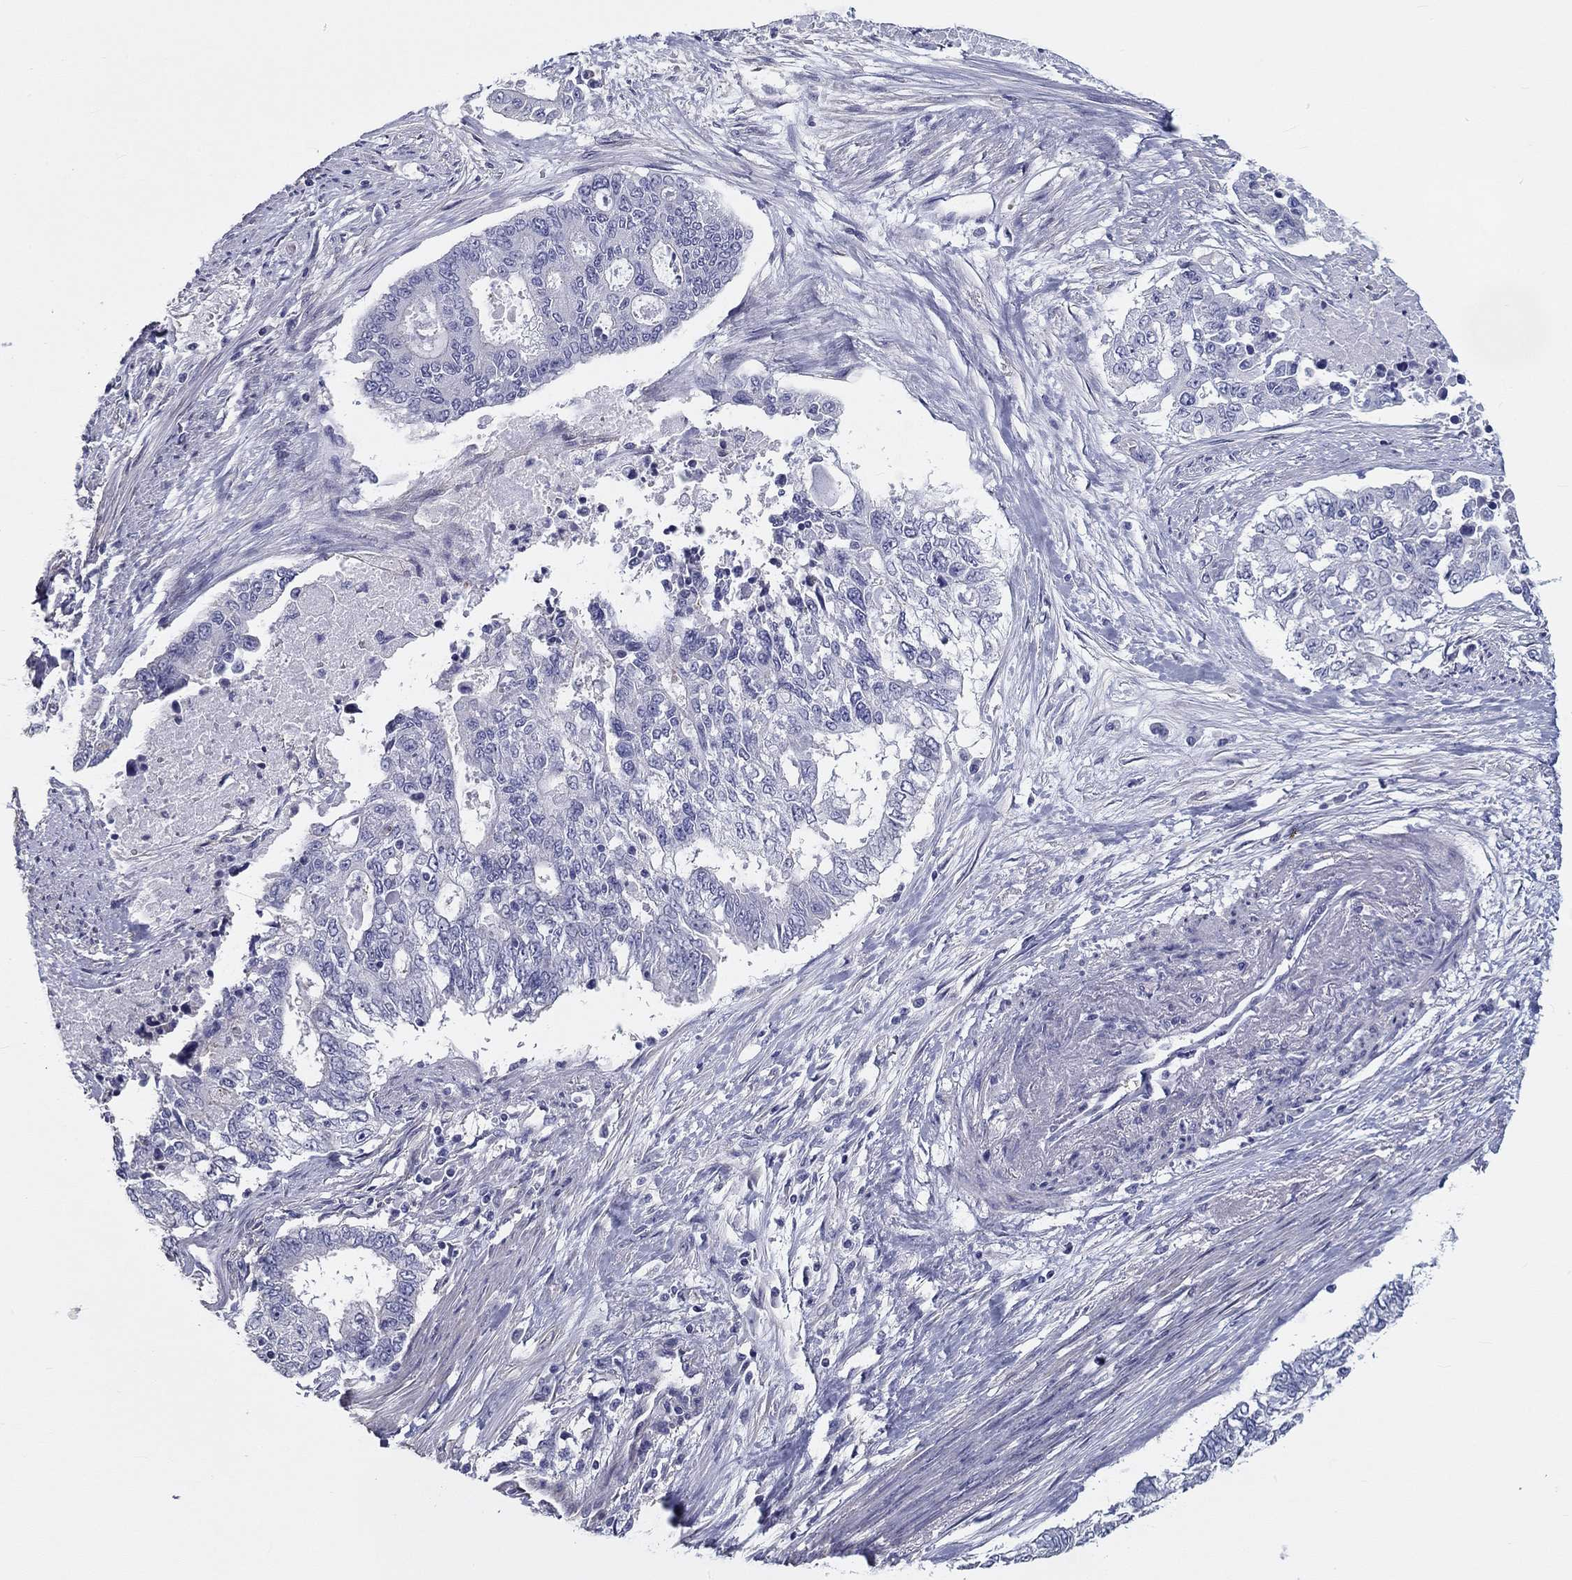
{"staining": {"intensity": "negative", "quantity": "none", "location": "none"}, "tissue": "endometrial cancer", "cell_type": "Tumor cells", "image_type": "cancer", "snomed": [{"axis": "morphology", "description": "Adenocarcinoma, NOS"}, {"axis": "topography", "description": "Uterus"}], "caption": "Immunohistochemistry micrograph of neoplastic tissue: endometrial cancer (adenocarcinoma) stained with DAB shows no significant protein expression in tumor cells.", "gene": "CRYGD", "patient": {"sex": "female", "age": 59}}